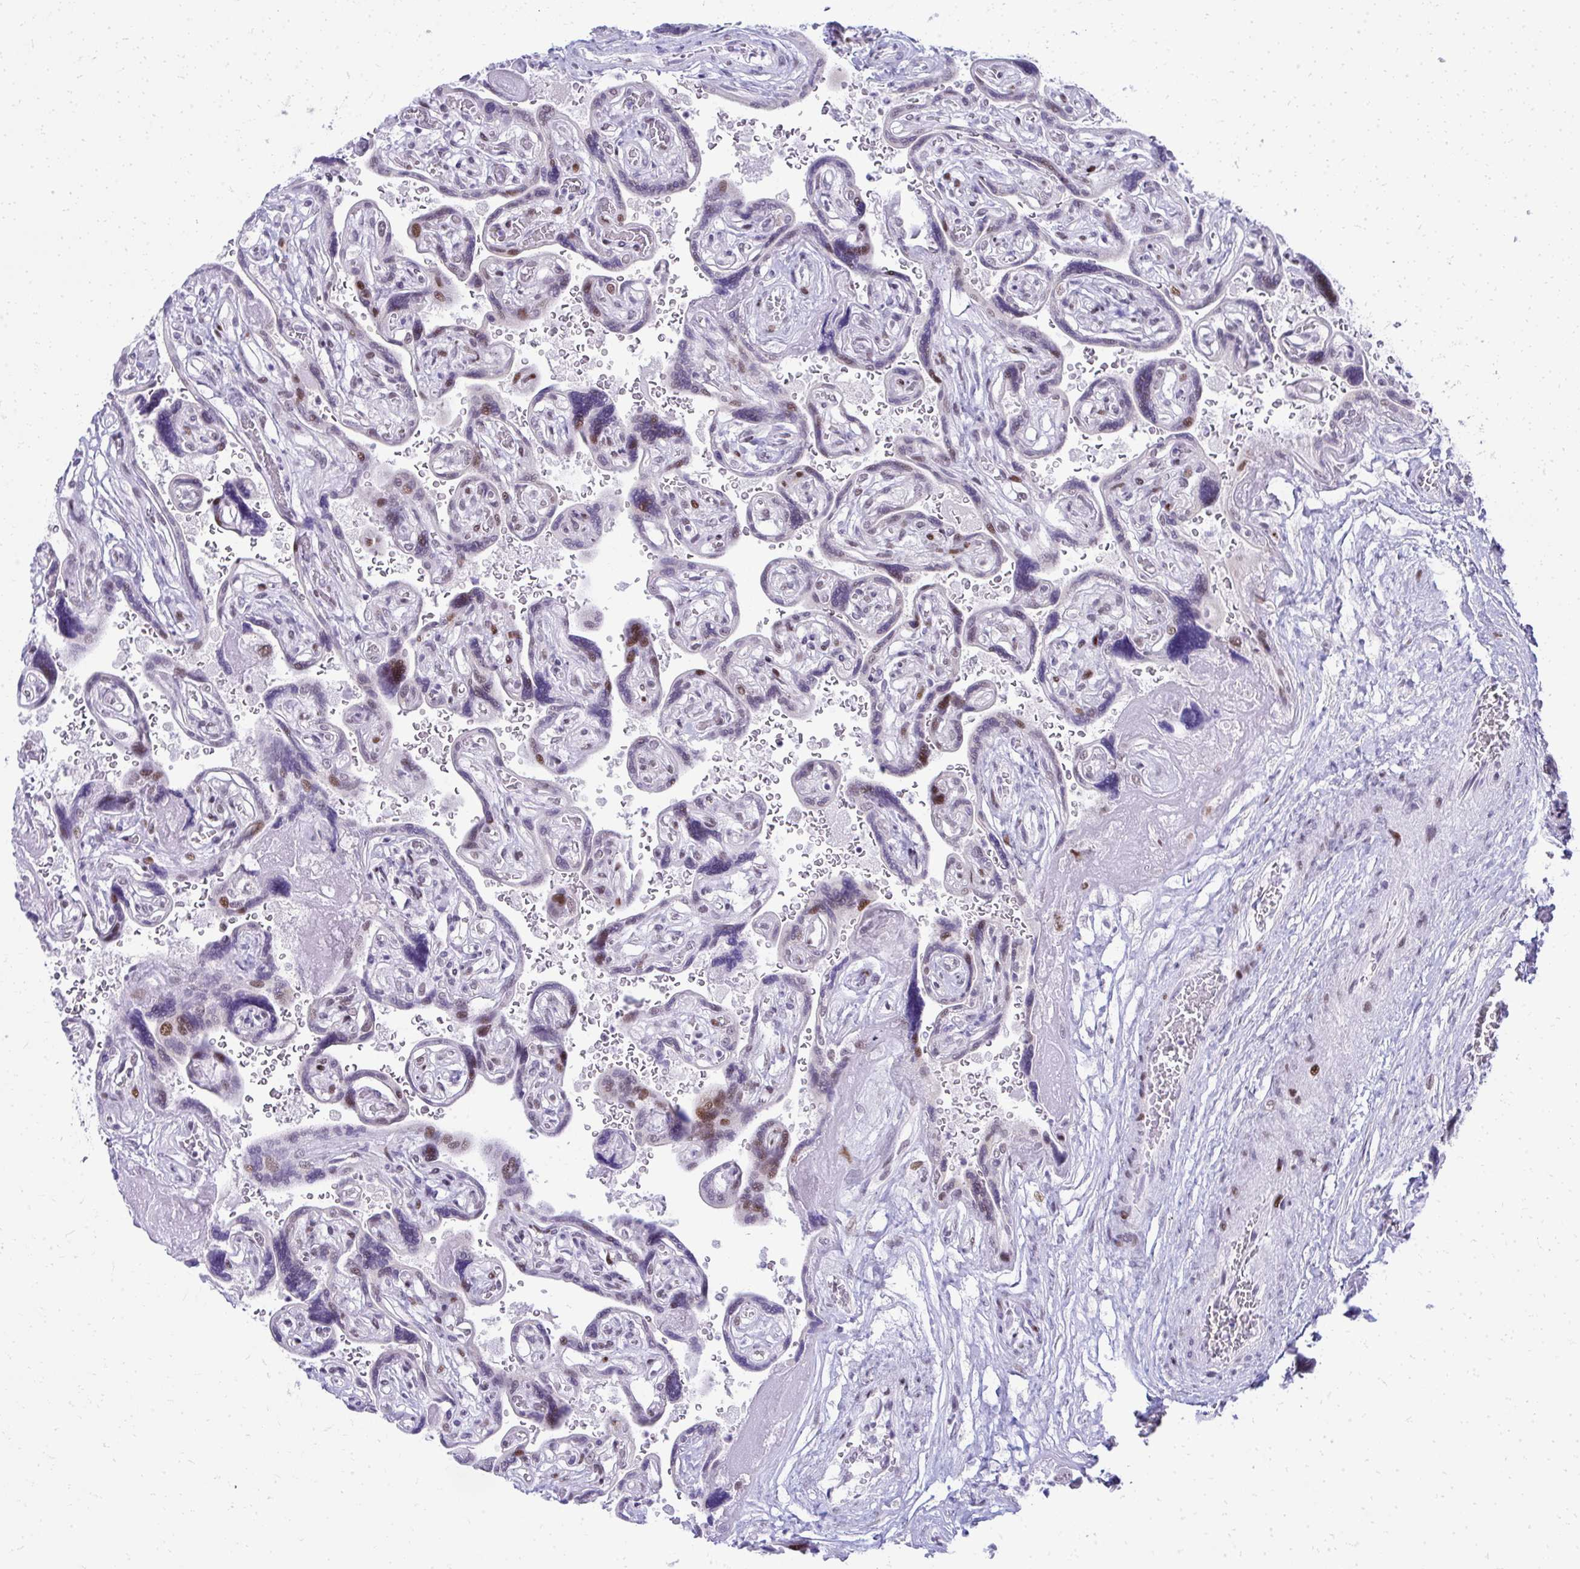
{"staining": {"intensity": "moderate", "quantity": ">75%", "location": "nuclear"}, "tissue": "placenta", "cell_type": "Decidual cells", "image_type": "normal", "snomed": [{"axis": "morphology", "description": "Normal tissue, NOS"}, {"axis": "topography", "description": "Placenta"}], "caption": "Immunohistochemistry (IHC) (DAB (3,3'-diaminobenzidine)) staining of benign human placenta displays moderate nuclear protein expression in about >75% of decidual cells.", "gene": "GLDN", "patient": {"sex": "female", "age": 32}}